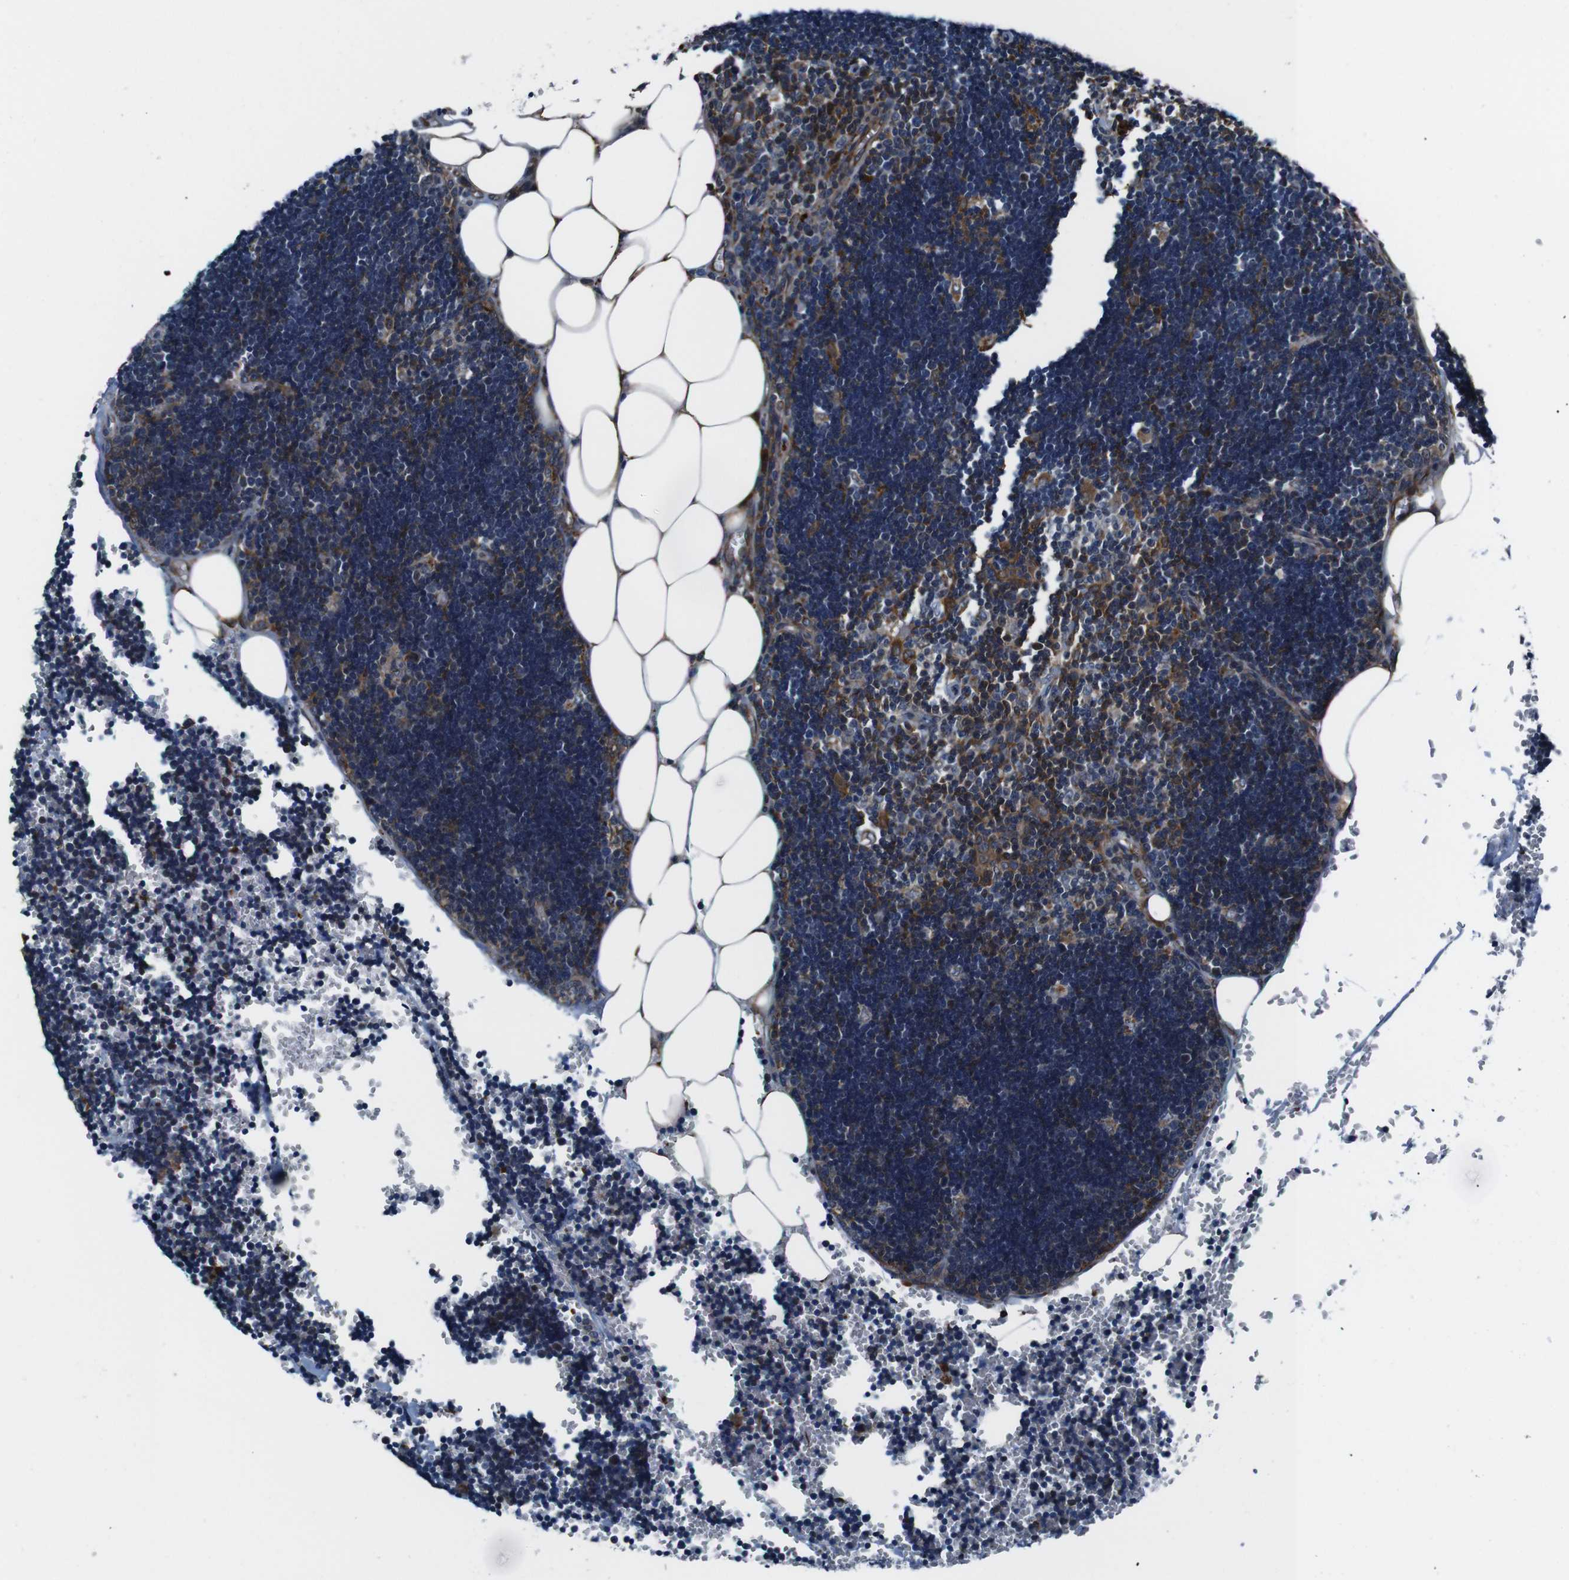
{"staining": {"intensity": "weak", "quantity": ">75%", "location": "cytoplasmic/membranous"}, "tissue": "lymph node", "cell_type": "Germinal center cells", "image_type": "normal", "snomed": [{"axis": "morphology", "description": "Normal tissue, NOS"}, {"axis": "topography", "description": "Lymph node"}], "caption": "IHC photomicrograph of normal lymph node: human lymph node stained using IHC shows low levels of weak protein expression localized specifically in the cytoplasmic/membranous of germinal center cells, appearing as a cytoplasmic/membranous brown color.", "gene": "EIF4A2", "patient": {"sex": "male", "age": 33}}